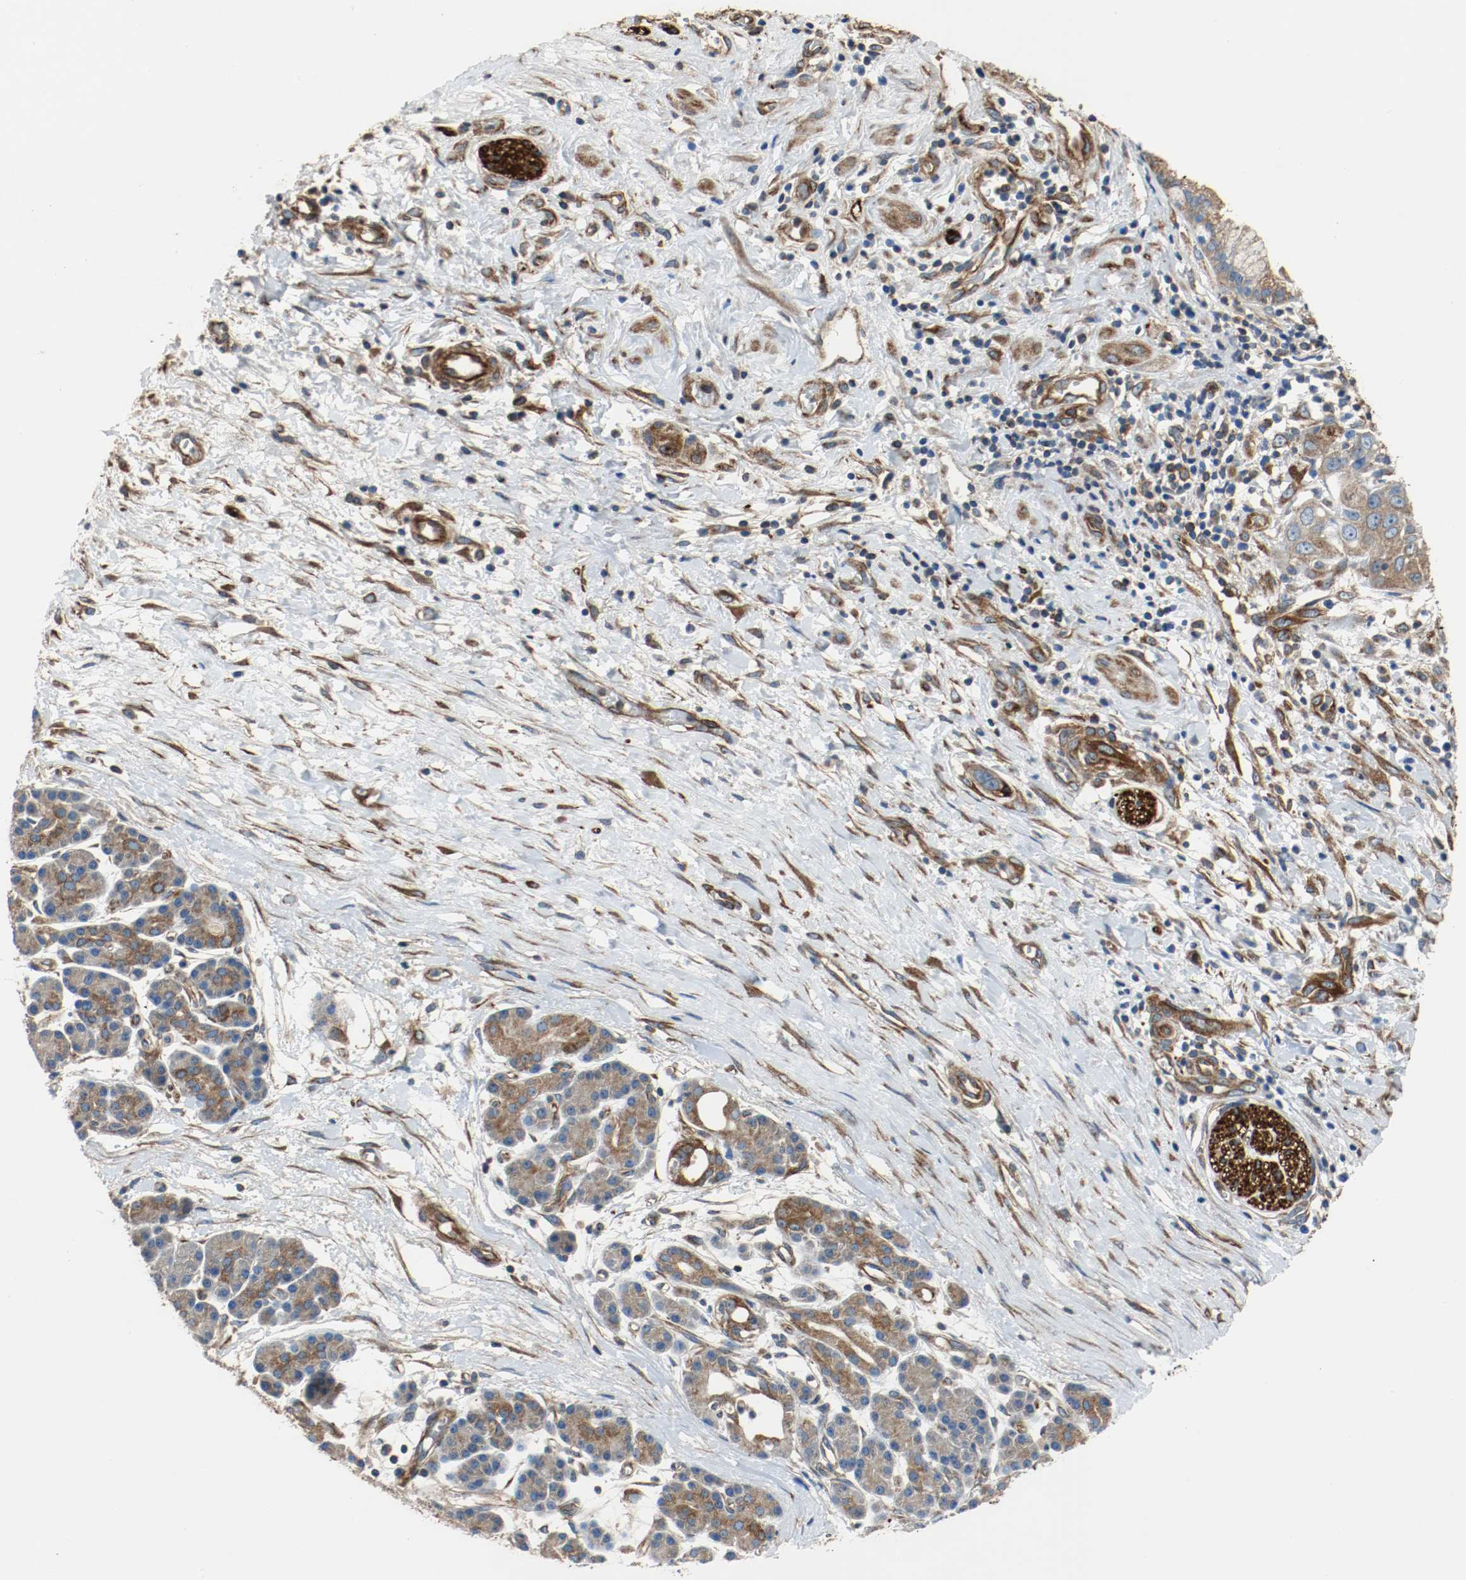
{"staining": {"intensity": "moderate", "quantity": ">75%", "location": "cytoplasmic/membranous"}, "tissue": "pancreatic cancer", "cell_type": "Tumor cells", "image_type": "cancer", "snomed": [{"axis": "morphology", "description": "Adenocarcinoma, NOS"}, {"axis": "topography", "description": "Pancreas"}], "caption": "Pancreatic adenocarcinoma stained with DAB IHC reveals medium levels of moderate cytoplasmic/membranous staining in approximately >75% of tumor cells.", "gene": "TUBA3D", "patient": {"sex": "female", "age": 60}}